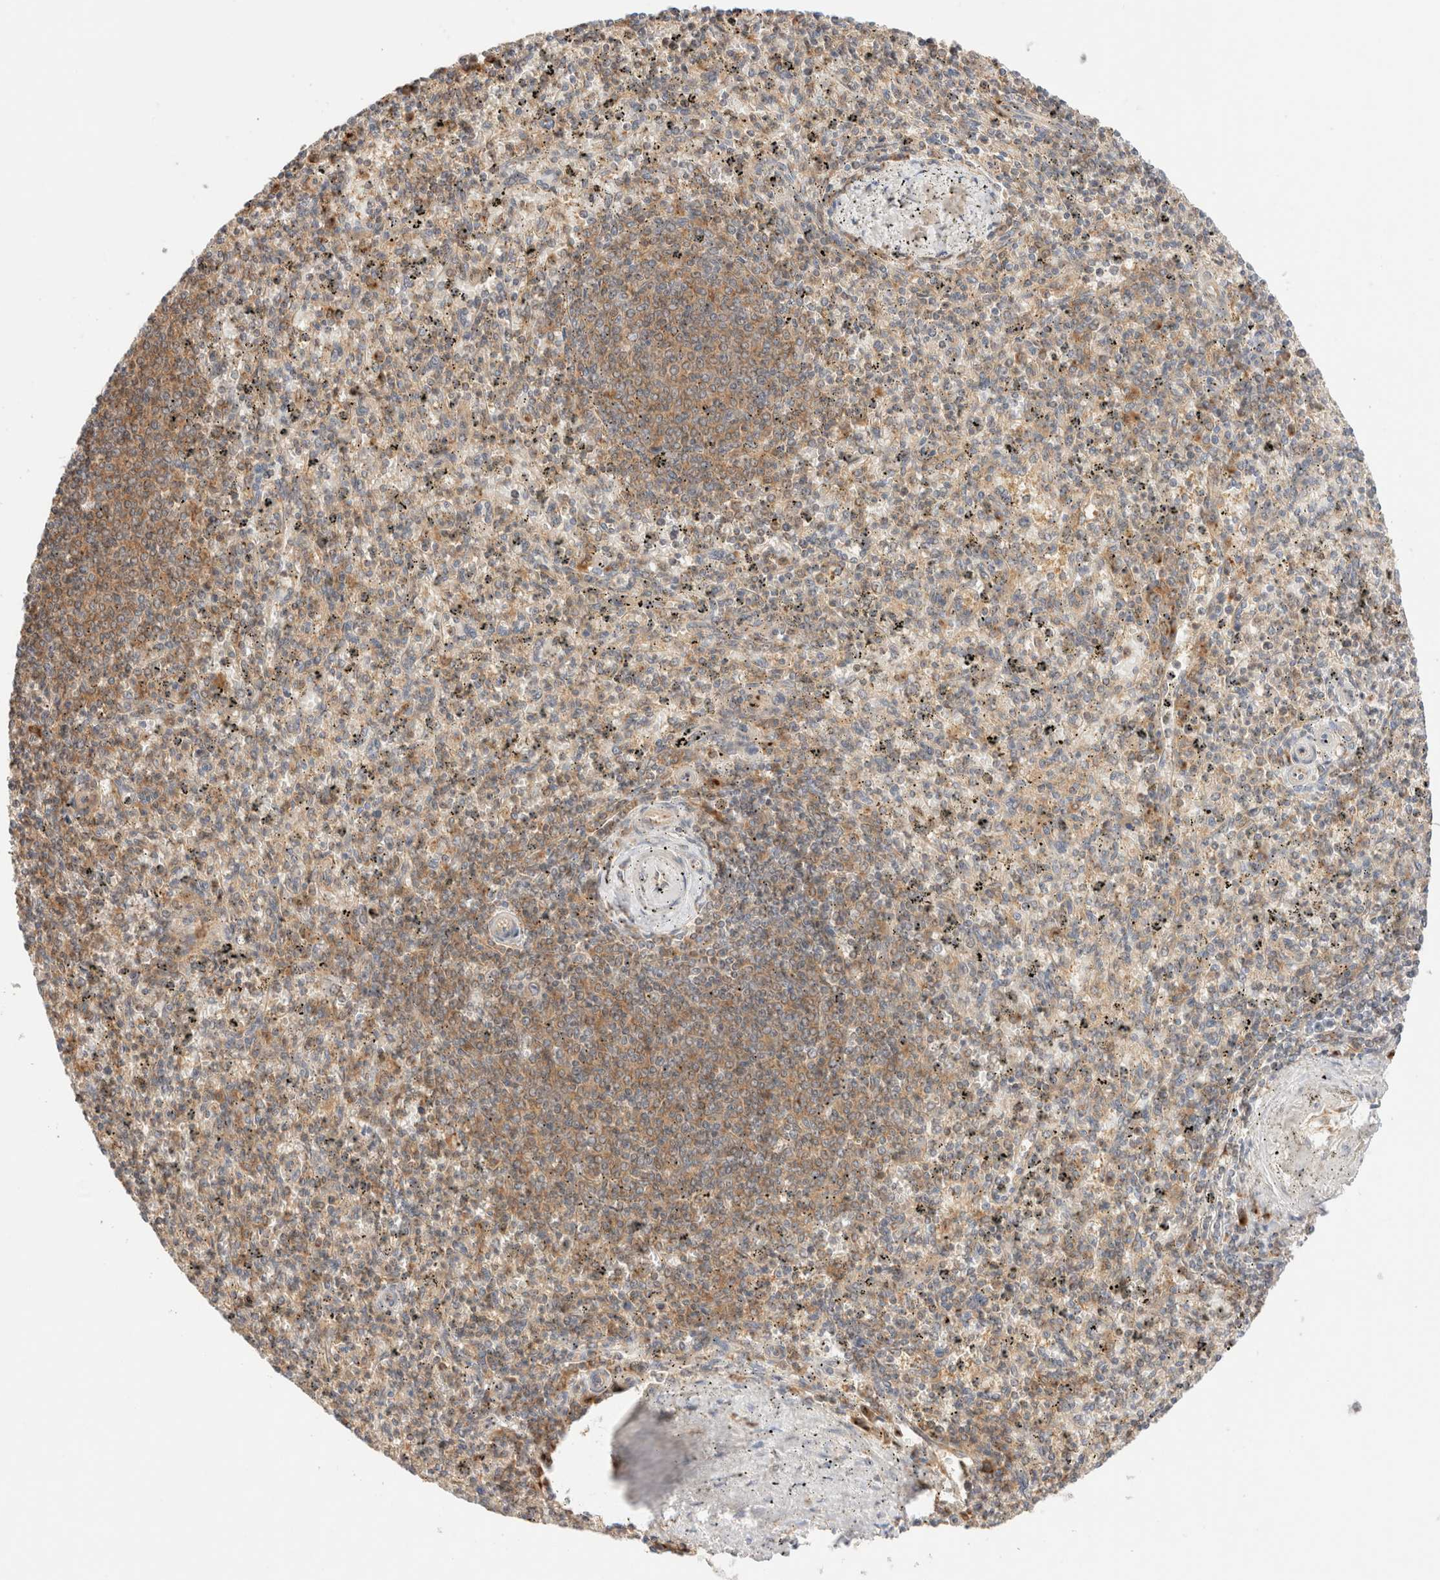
{"staining": {"intensity": "moderate", "quantity": "25%-75%", "location": "cytoplasmic/membranous"}, "tissue": "spleen", "cell_type": "Cells in red pulp", "image_type": "normal", "snomed": [{"axis": "morphology", "description": "Normal tissue, NOS"}, {"axis": "topography", "description": "Spleen"}], "caption": "Protein analysis of unremarkable spleen shows moderate cytoplasmic/membranous expression in approximately 25%-75% of cells in red pulp.", "gene": "RABEP1", "patient": {"sex": "male", "age": 72}}